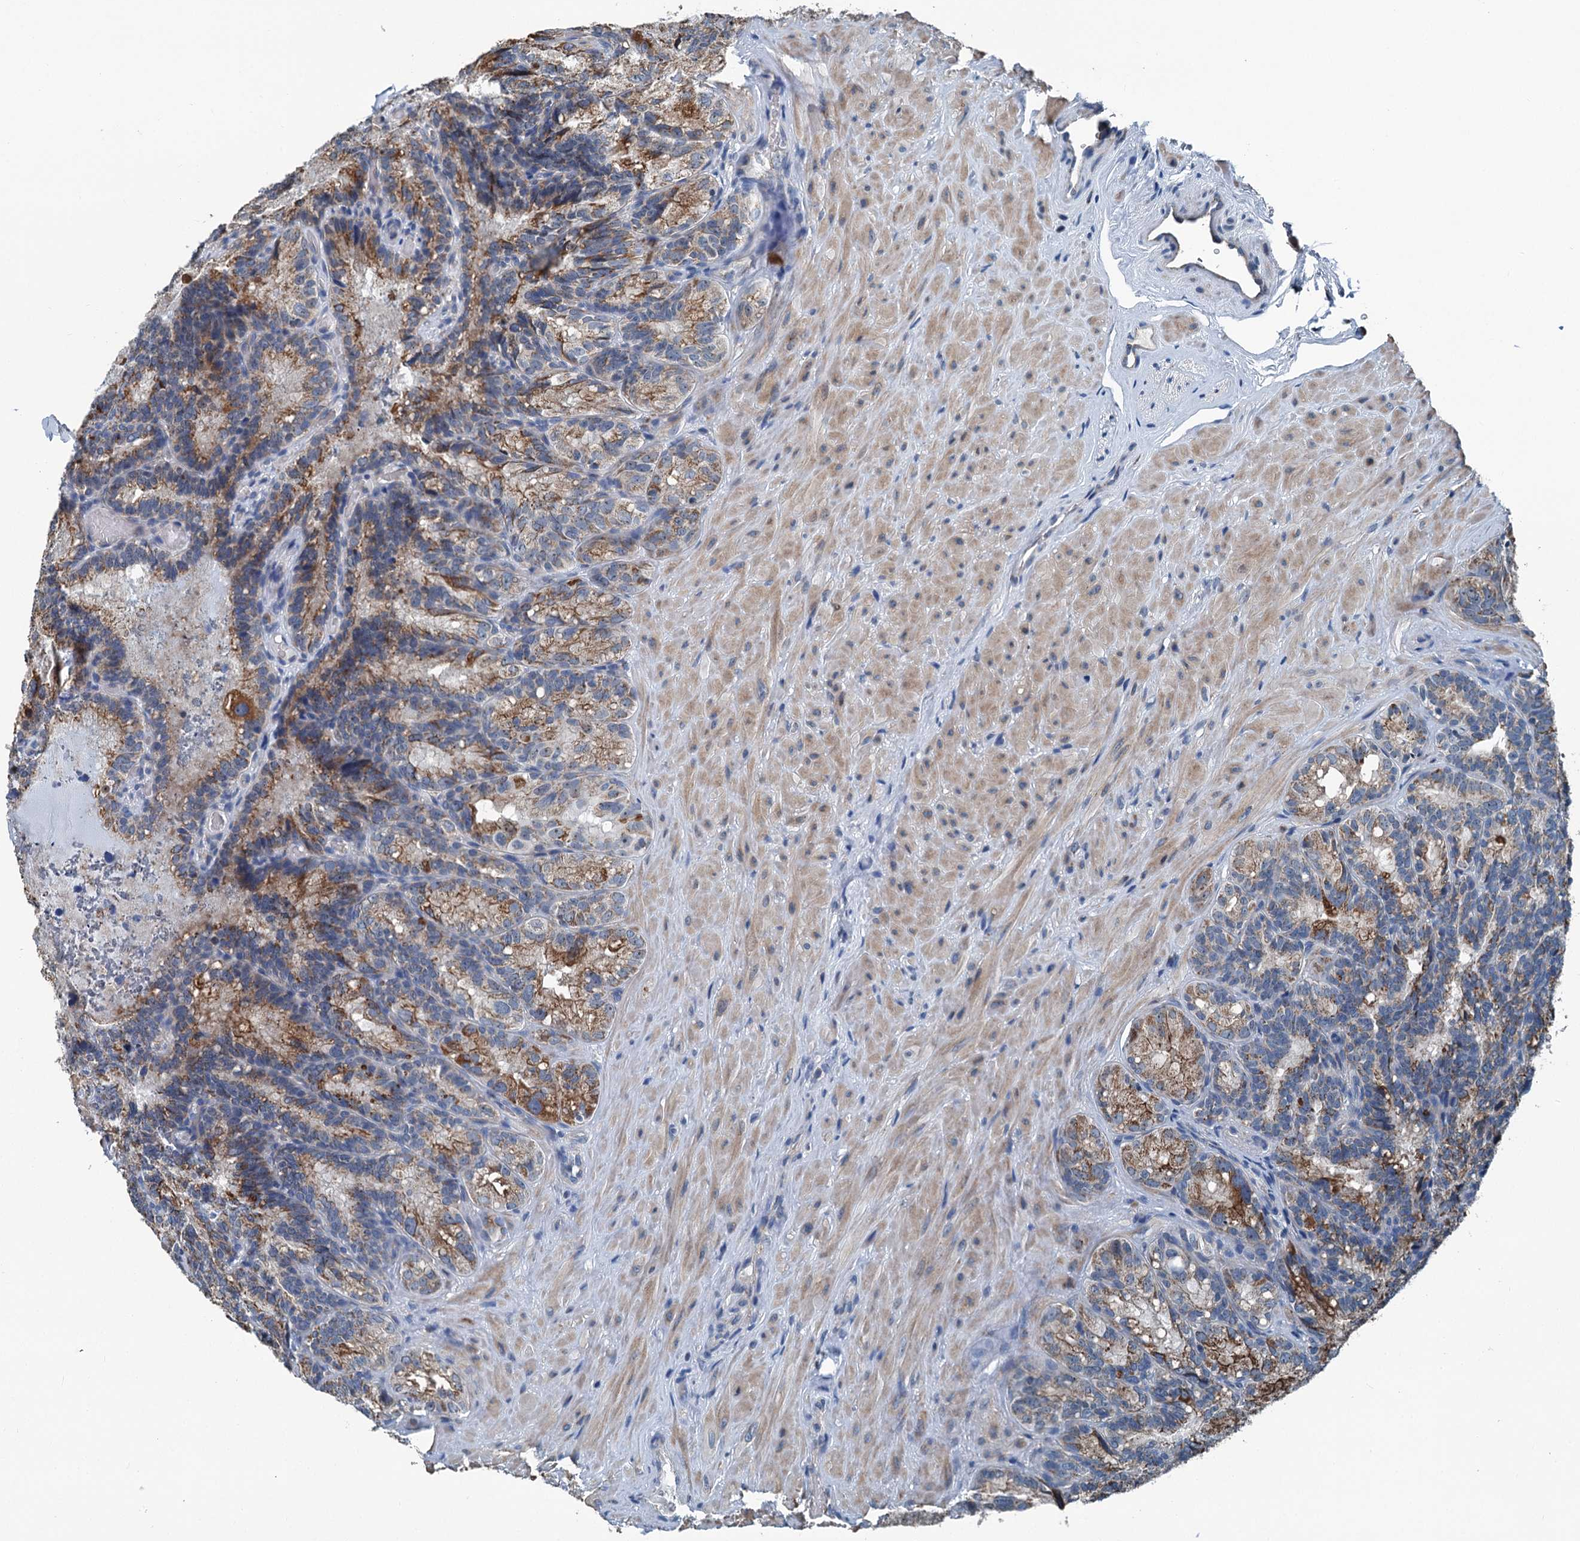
{"staining": {"intensity": "moderate", "quantity": "25%-75%", "location": "cytoplasmic/membranous"}, "tissue": "seminal vesicle", "cell_type": "Glandular cells", "image_type": "normal", "snomed": [{"axis": "morphology", "description": "Normal tissue, NOS"}, {"axis": "topography", "description": "Seminal veicle"}], "caption": "The photomicrograph exhibits staining of benign seminal vesicle, revealing moderate cytoplasmic/membranous protein staining (brown color) within glandular cells. (DAB (3,3'-diaminobenzidine) IHC with brightfield microscopy, high magnification).", "gene": "TRPT1", "patient": {"sex": "male", "age": 60}}